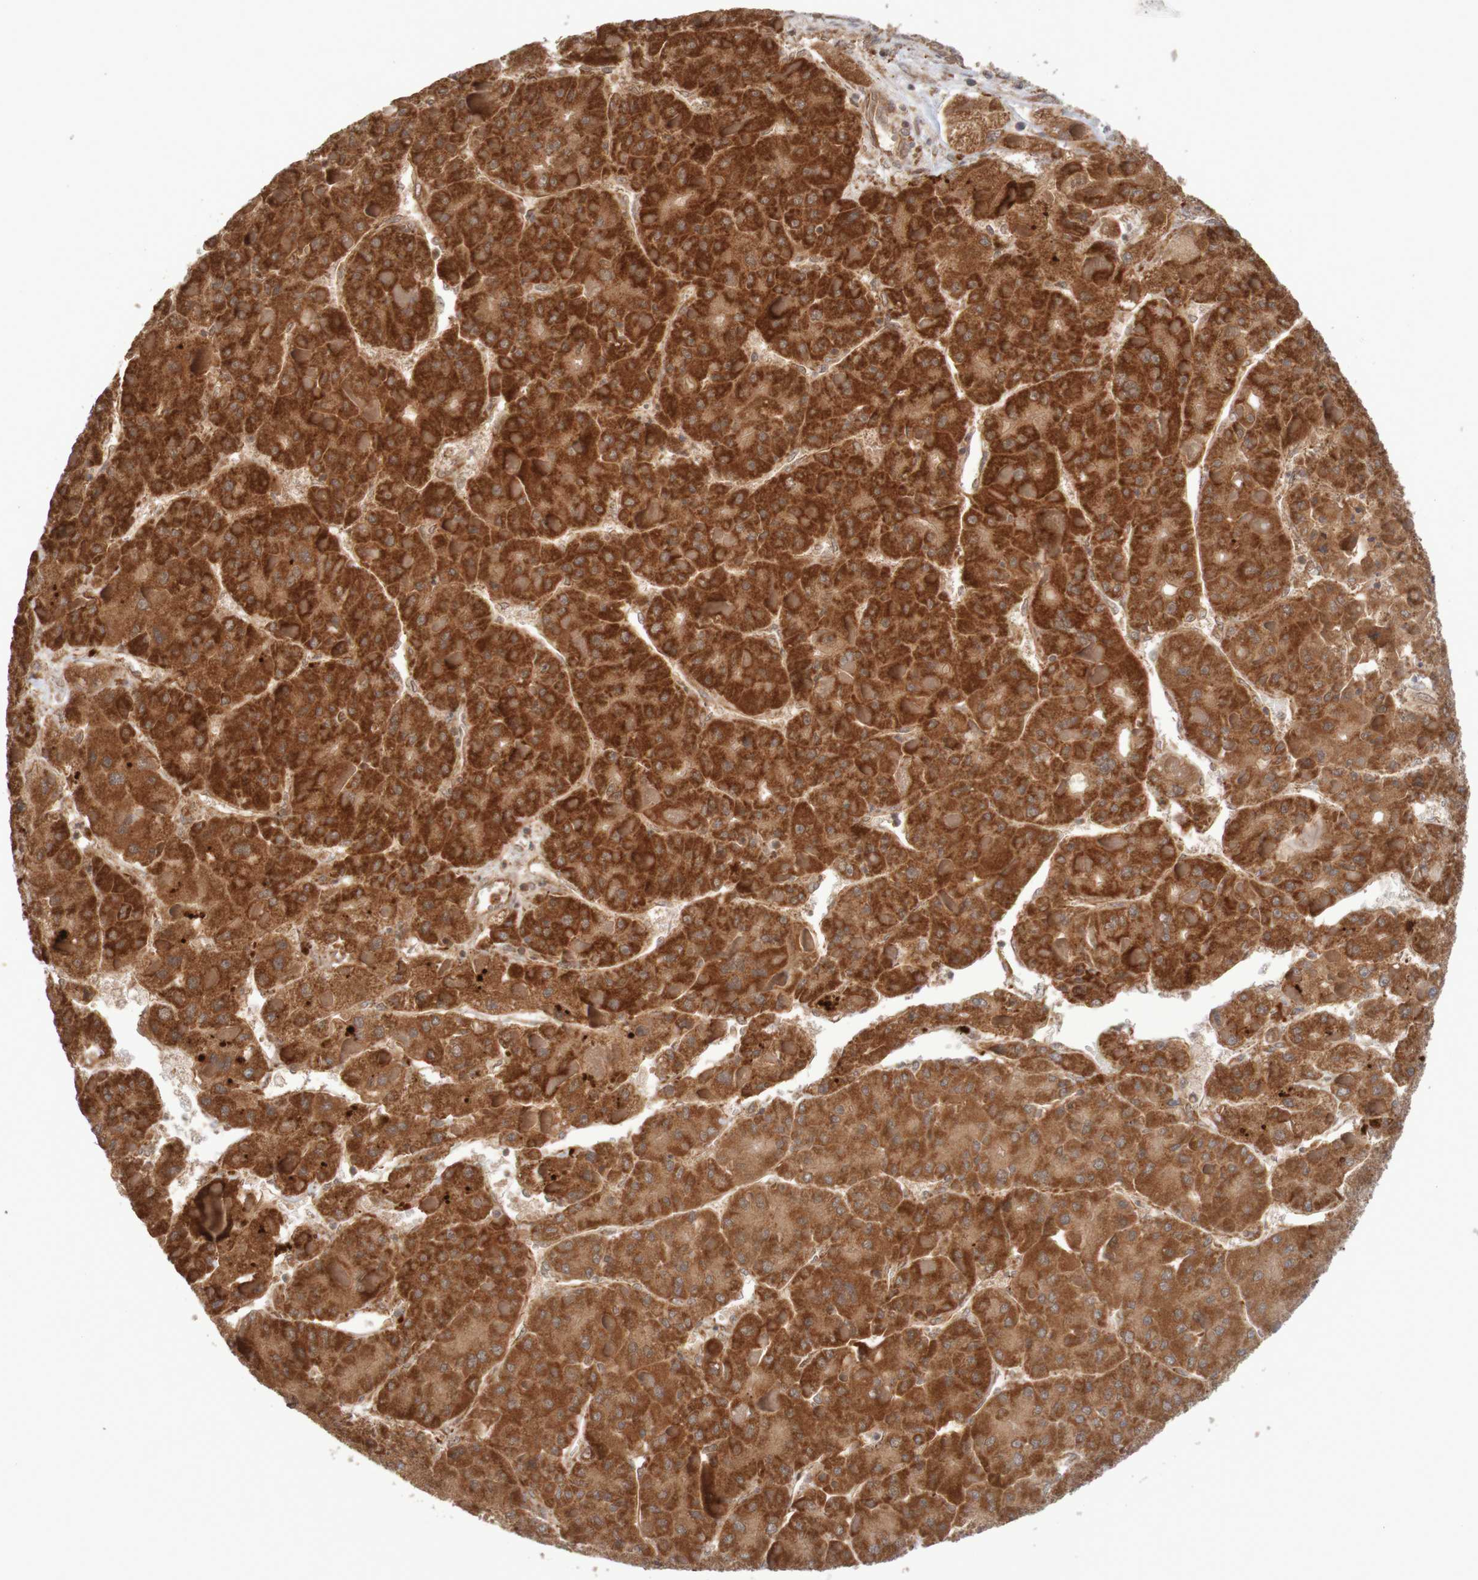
{"staining": {"intensity": "strong", "quantity": ">75%", "location": "cytoplasmic/membranous"}, "tissue": "liver cancer", "cell_type": "Tumor cells", "image_type": "cancer", "snomed": [{"axis": "morphology", "description": "Carcinoma, Hepatocellular, NOS"}, {"axis": "topography", "description": "Liver"}], "caption": "A brown stain labels strong cytoplasmic/membranous staining of a protein in liver cancer tumor cells.", "gene": "MRPL52", "patient": {"sex": "female", "age": 73}}